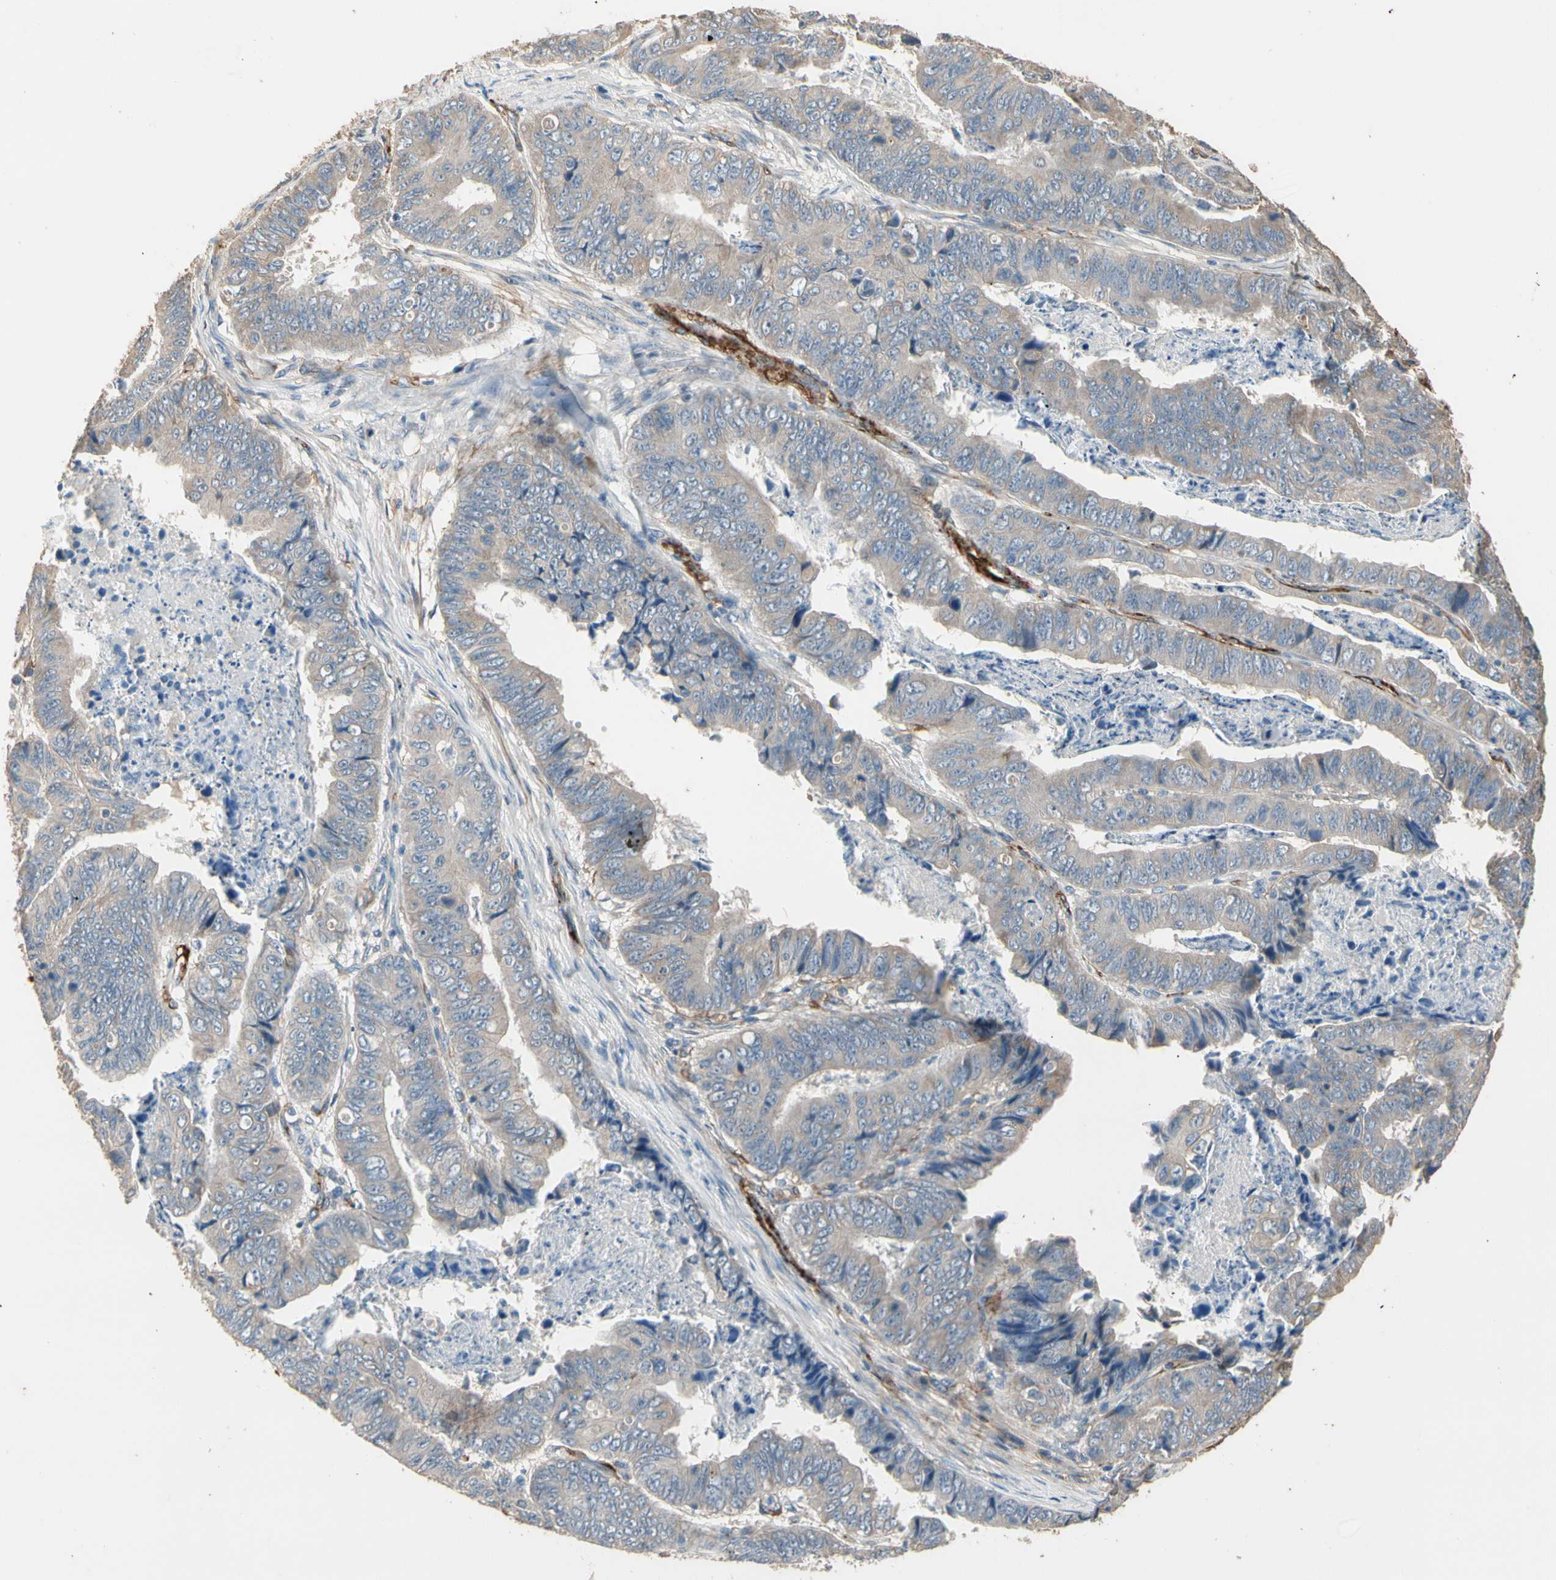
{"staining": {"intensity": "weak", "quantity": ">75%", "location": "cytoplasmic/membranous"}, "tissue": "stomach cancer", "cell_type": "Tumor cells", "image_type": "cancer", "snomed": [{"axis": "morphology", "description": "Adenocarcinoma, NOS"}, {"axis": "topography", "description": "Stomach, lower"}], "caption": "DAB (3,3'-diaminobenzidine) immunohistochemical staining of human stomach adenocarcinoma demonstrates weak cytoplasmic/membranous protein expression in about >75% of tumor cells.", "gene": "SUSD2", "patient": {"sex": "male", "age": 77}}